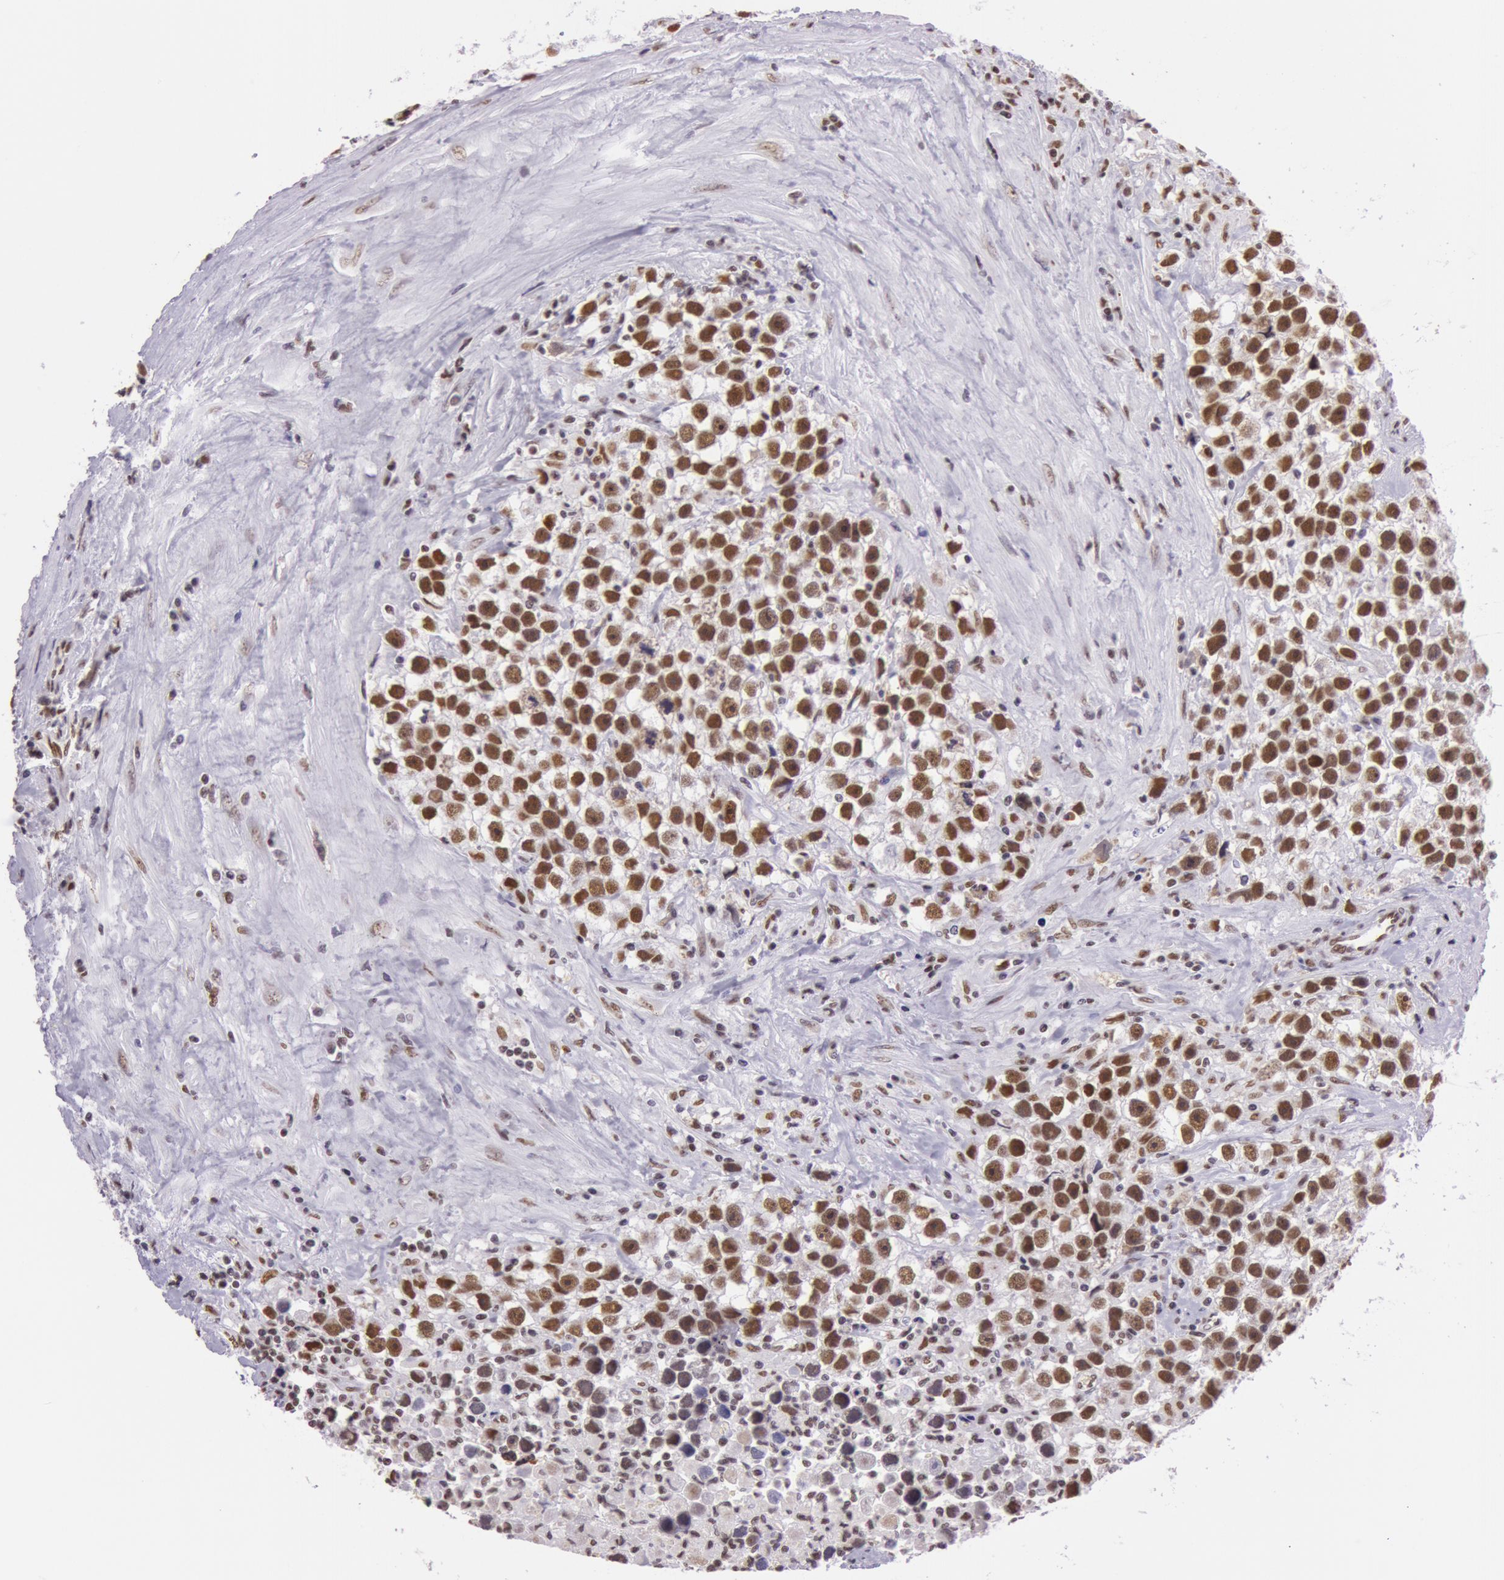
{"staining": {"intensity": "strong", "quantity": ">75%", "location": "nuclear"}, "tissue": "testis cancer", "cell_type": "Tumor cells", "image_type": "cancer", "snomed": [{"axis": "morphology", "description": "Seminoma, NOS"}, {"axis": "topography", "description": "Testis"}], "caption": "Human testis cancer stained for a protein (brown) demonstrates strong nuclear positive expression in about >75% of tumor cells.", "gene": "NBN", "patient": {"sex": "male", "age": 43}}